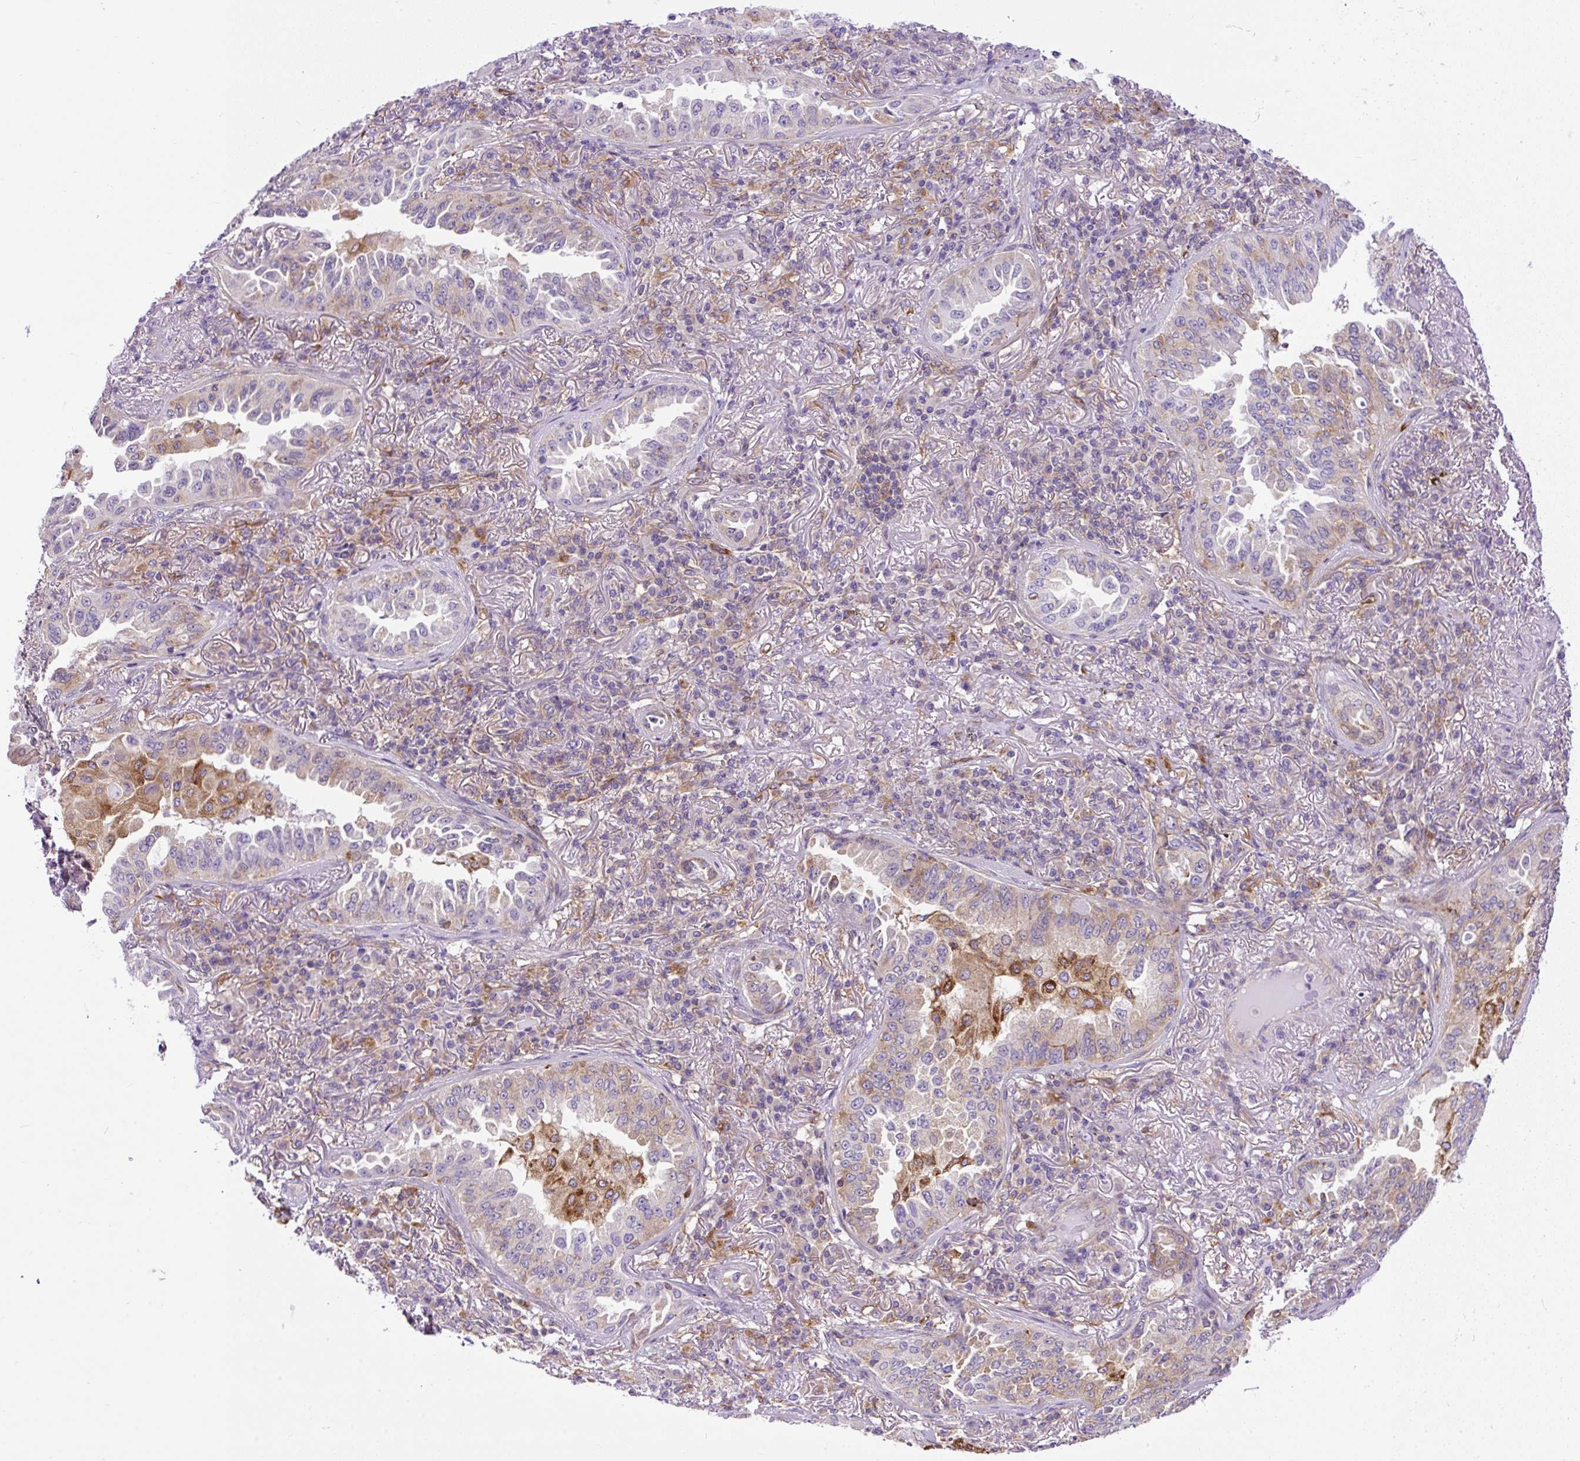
{"staining": {"intensity": "weak", "quantity": "<25%", "location": "cytoplasmic/membranous"}, "tissue": "lung cancer", "cell_type": "Tumor cells", "image_type": "cancer", "snomed": [{"axis": "morphology", "description": "Adenocarcinoma, NOS"}, {"axis": "topography", "description": "Lung"}], "caption": "Human adenocarcinoma (lung) stained for a protein using immunohistochemistry (IHC) exhibits no positivity in tumor cells.", "gene": "MAP1S", "patient": {"sex": "female", "age": 69}}